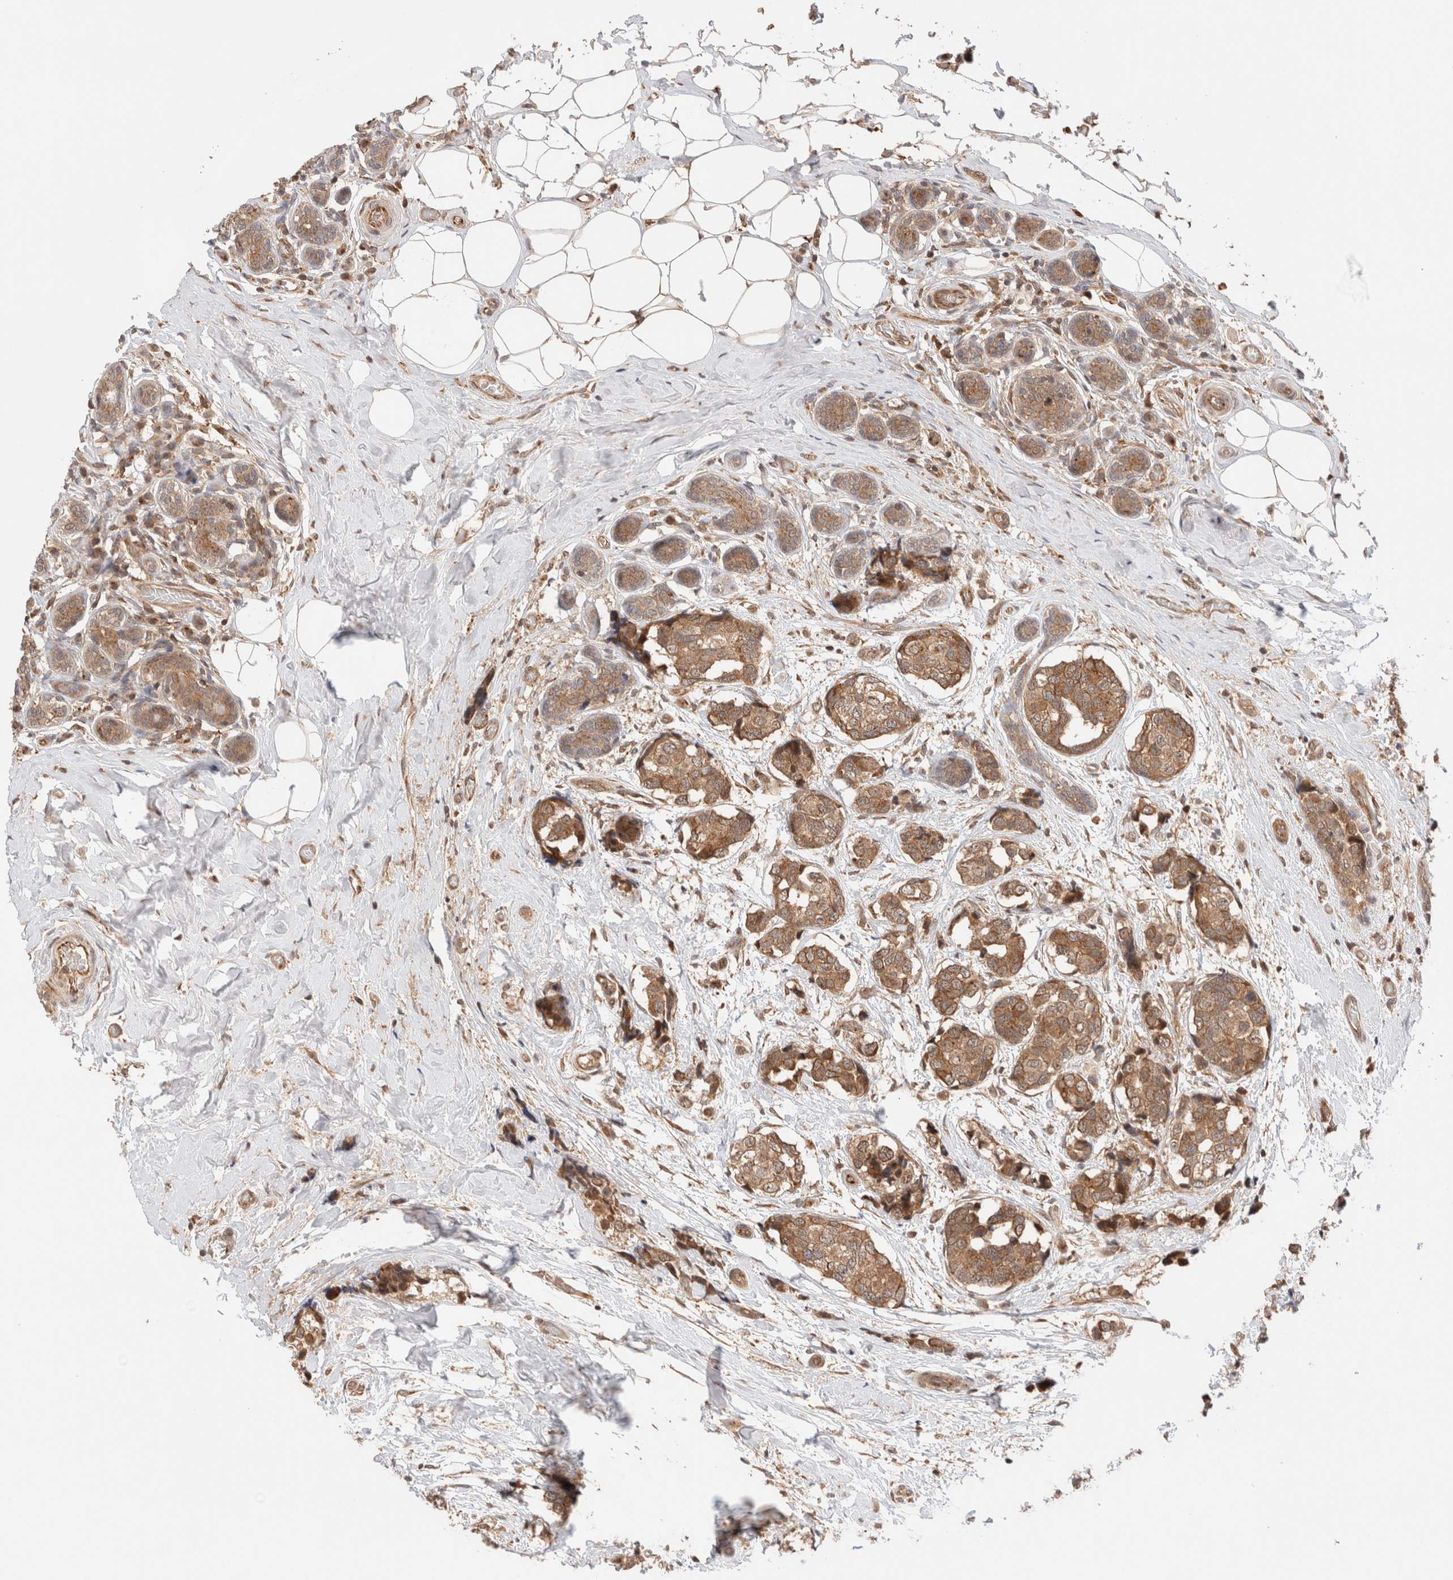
{"staining": {"intensity": "moderate", "quantity": ">75%", "location": "cytoplasmic/membranous"}, "tissue": "breast cancer", "cell_type": "Tumor cells", "image_type": "cancer", "snomed": [{"axis": "morphology", "description": "Normal tissue, NOS"}, {"axis": "morphology", "description": "Duct carcinoma"}, {"axis": "topography", "description": "Breast"}], "caption": "This histopathology image reveals IHC staining of breast cancer, with medium moderate cytoplasmic/membranous staining in approximately >75% of tumor cells.", "gene": "SIKE1", "patient": {"sex": "female", "age": 43}}